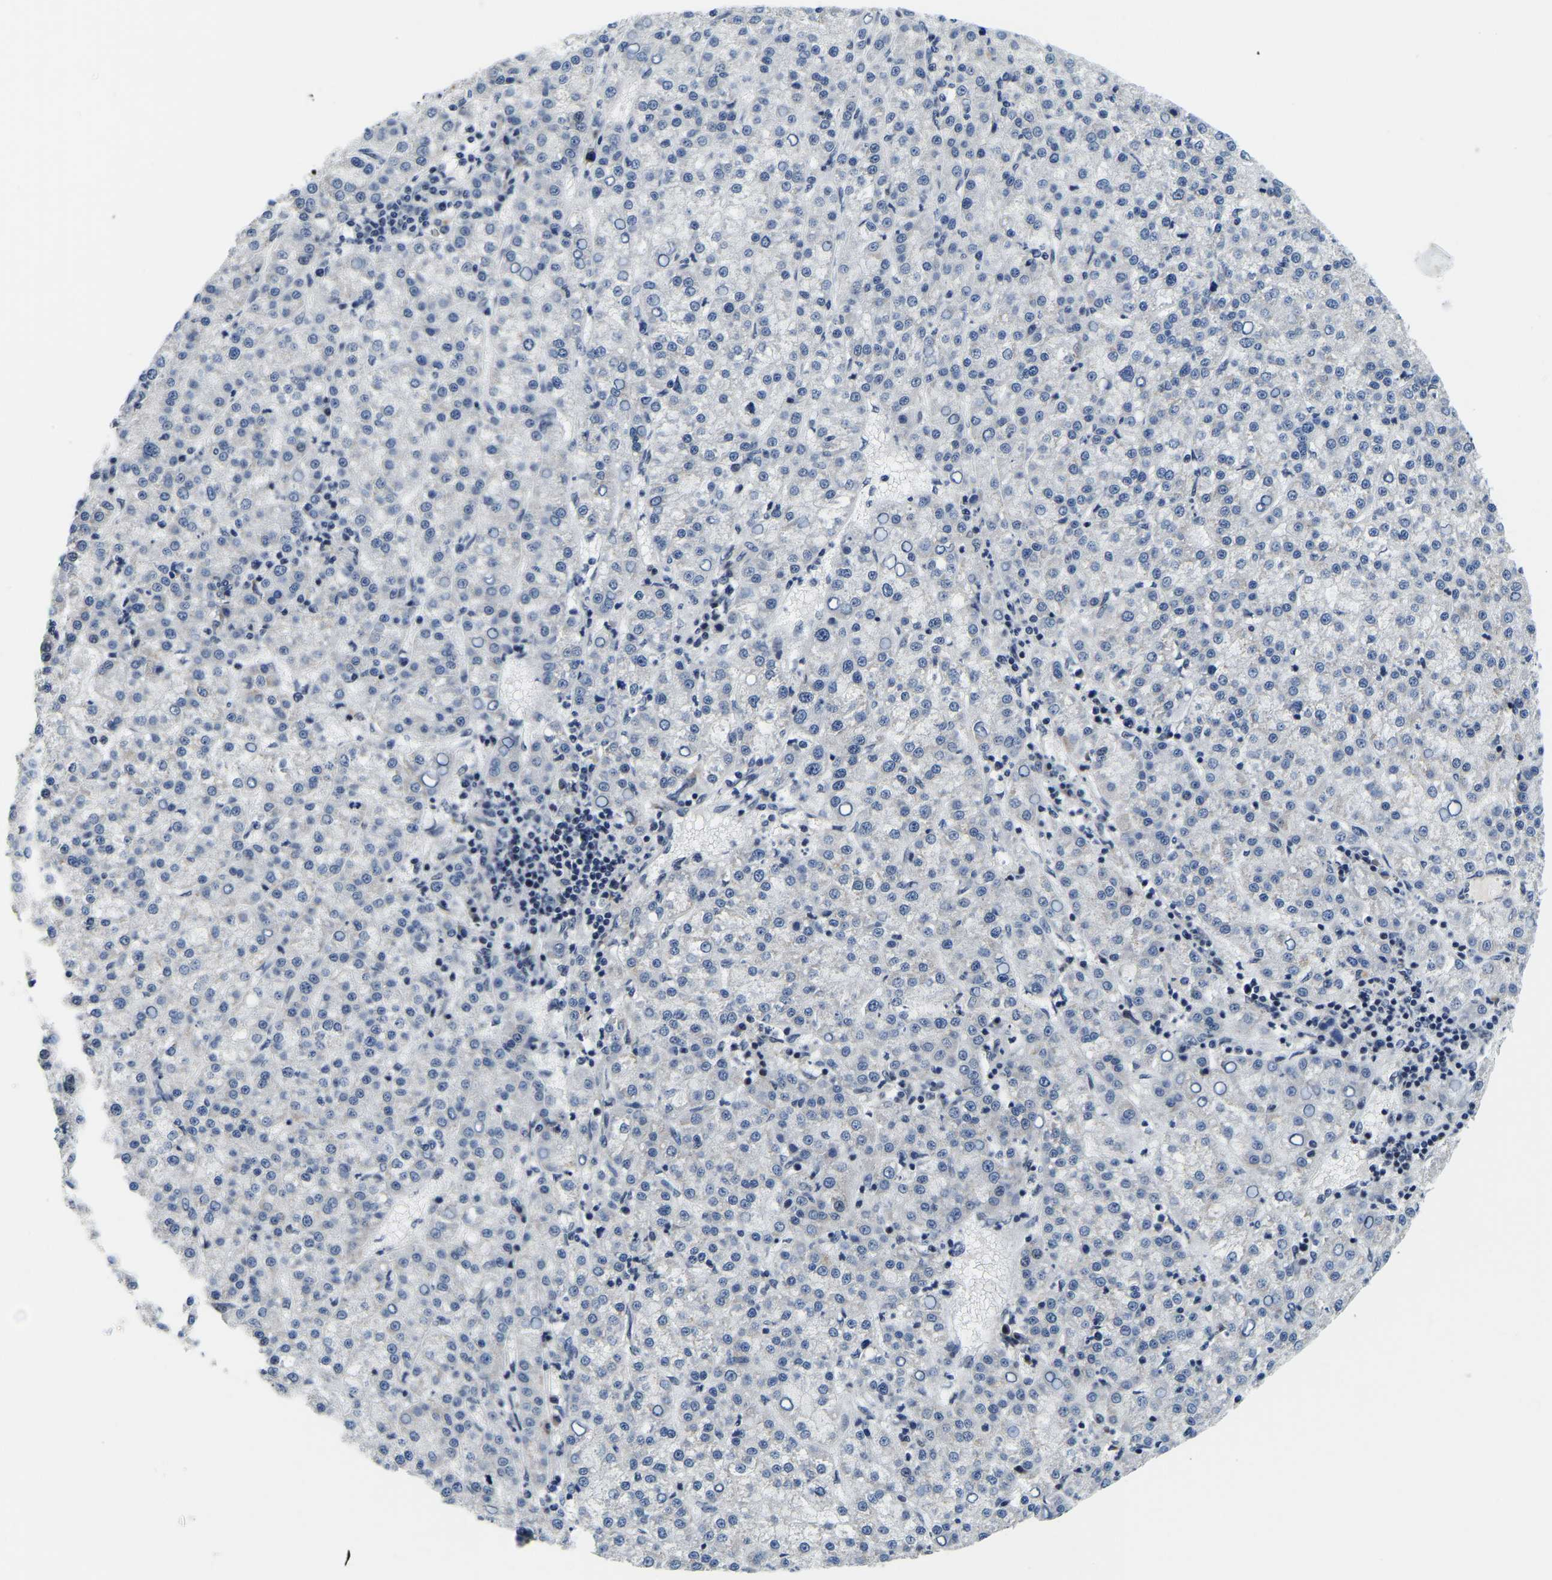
{"staining": {"intensity": "negative", "quantity": "none", "location": "none"}, "tissue": "liver cancer", "cell_type": "Tumor cells", "image_type": "cancer", "snomed": [{"axis": "morphology", "description": "Carcinoma, Hepatocellular, NOS"}, {"axis": "topography", "description": "Liver"}], "caption": "Tumor cells are negative for brown protein staining in hepatocellular carcinoma (liver). (DAB (3,3'-diaminobenzidine) immunohistochemistry (IHC) with hematoxylin counter stain).", "gene": "POLDIP3", "patient": {"sex": "female", "age": 58}}